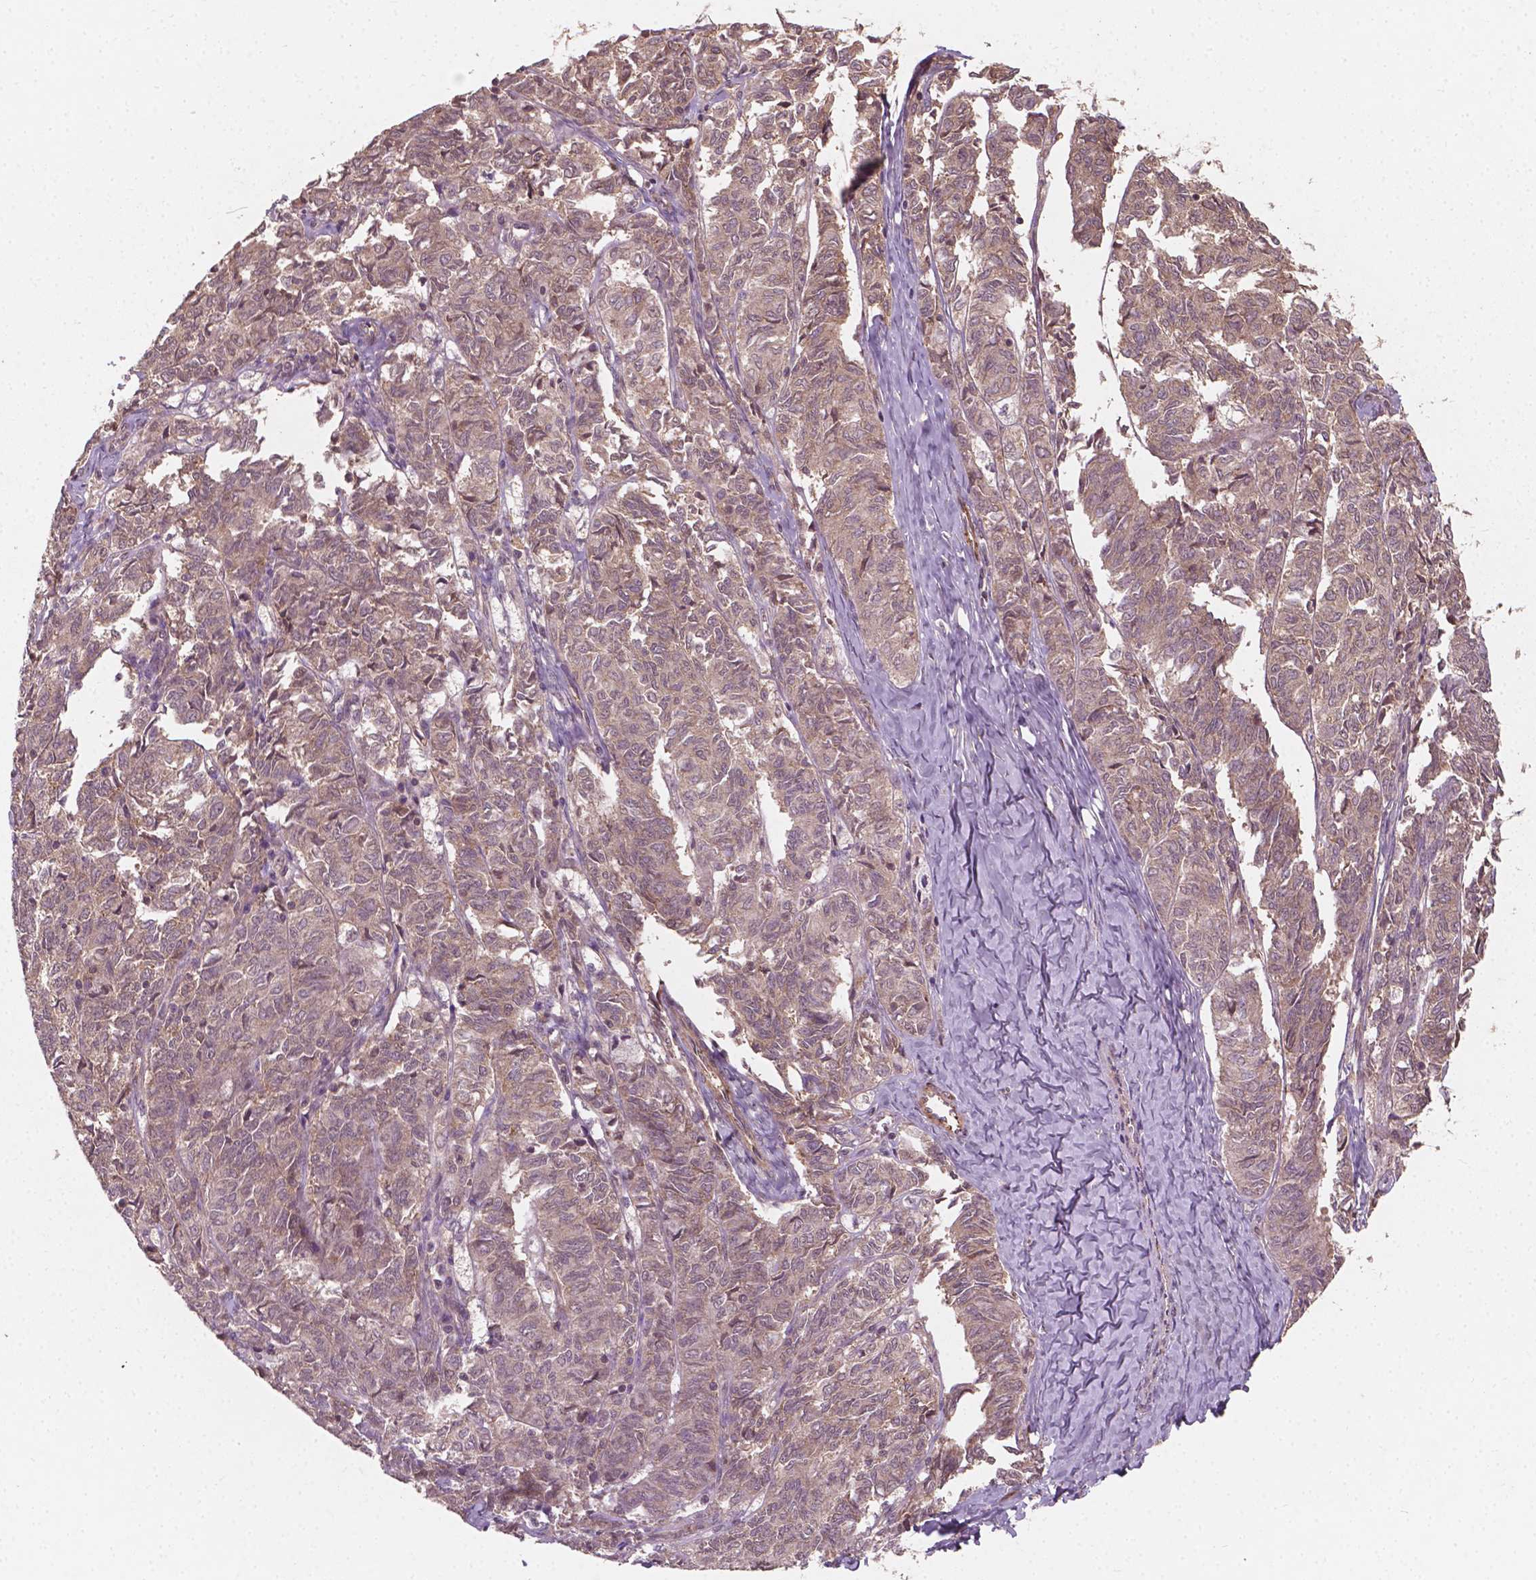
{"staining": {"intensity": "weak", "quantity": ">75%", "location": "cytoplasmic/membranous"}, "tissue": "ovarian cancer", "cell_type": "Tumor cells", "image_type": "cancer", "snomed": [{"axis": "morphology", "description": "Carcinoma, endometroid"}, {"axis": "topography", "description": "Ovary"}], "caption": "Protein expression analysis of ovarian cancer reveals weak cytoplasmic/membranous expression in approximately >75% of tumor cells. The protein is stained brown, and the nuclei are stained in blue (DAB (3,3'-diaminobenzidine) IHC with brightfield microscopy, high magnification).", "gene": "CYFIP2", "patient": {"sex": "female", "age": 80}}